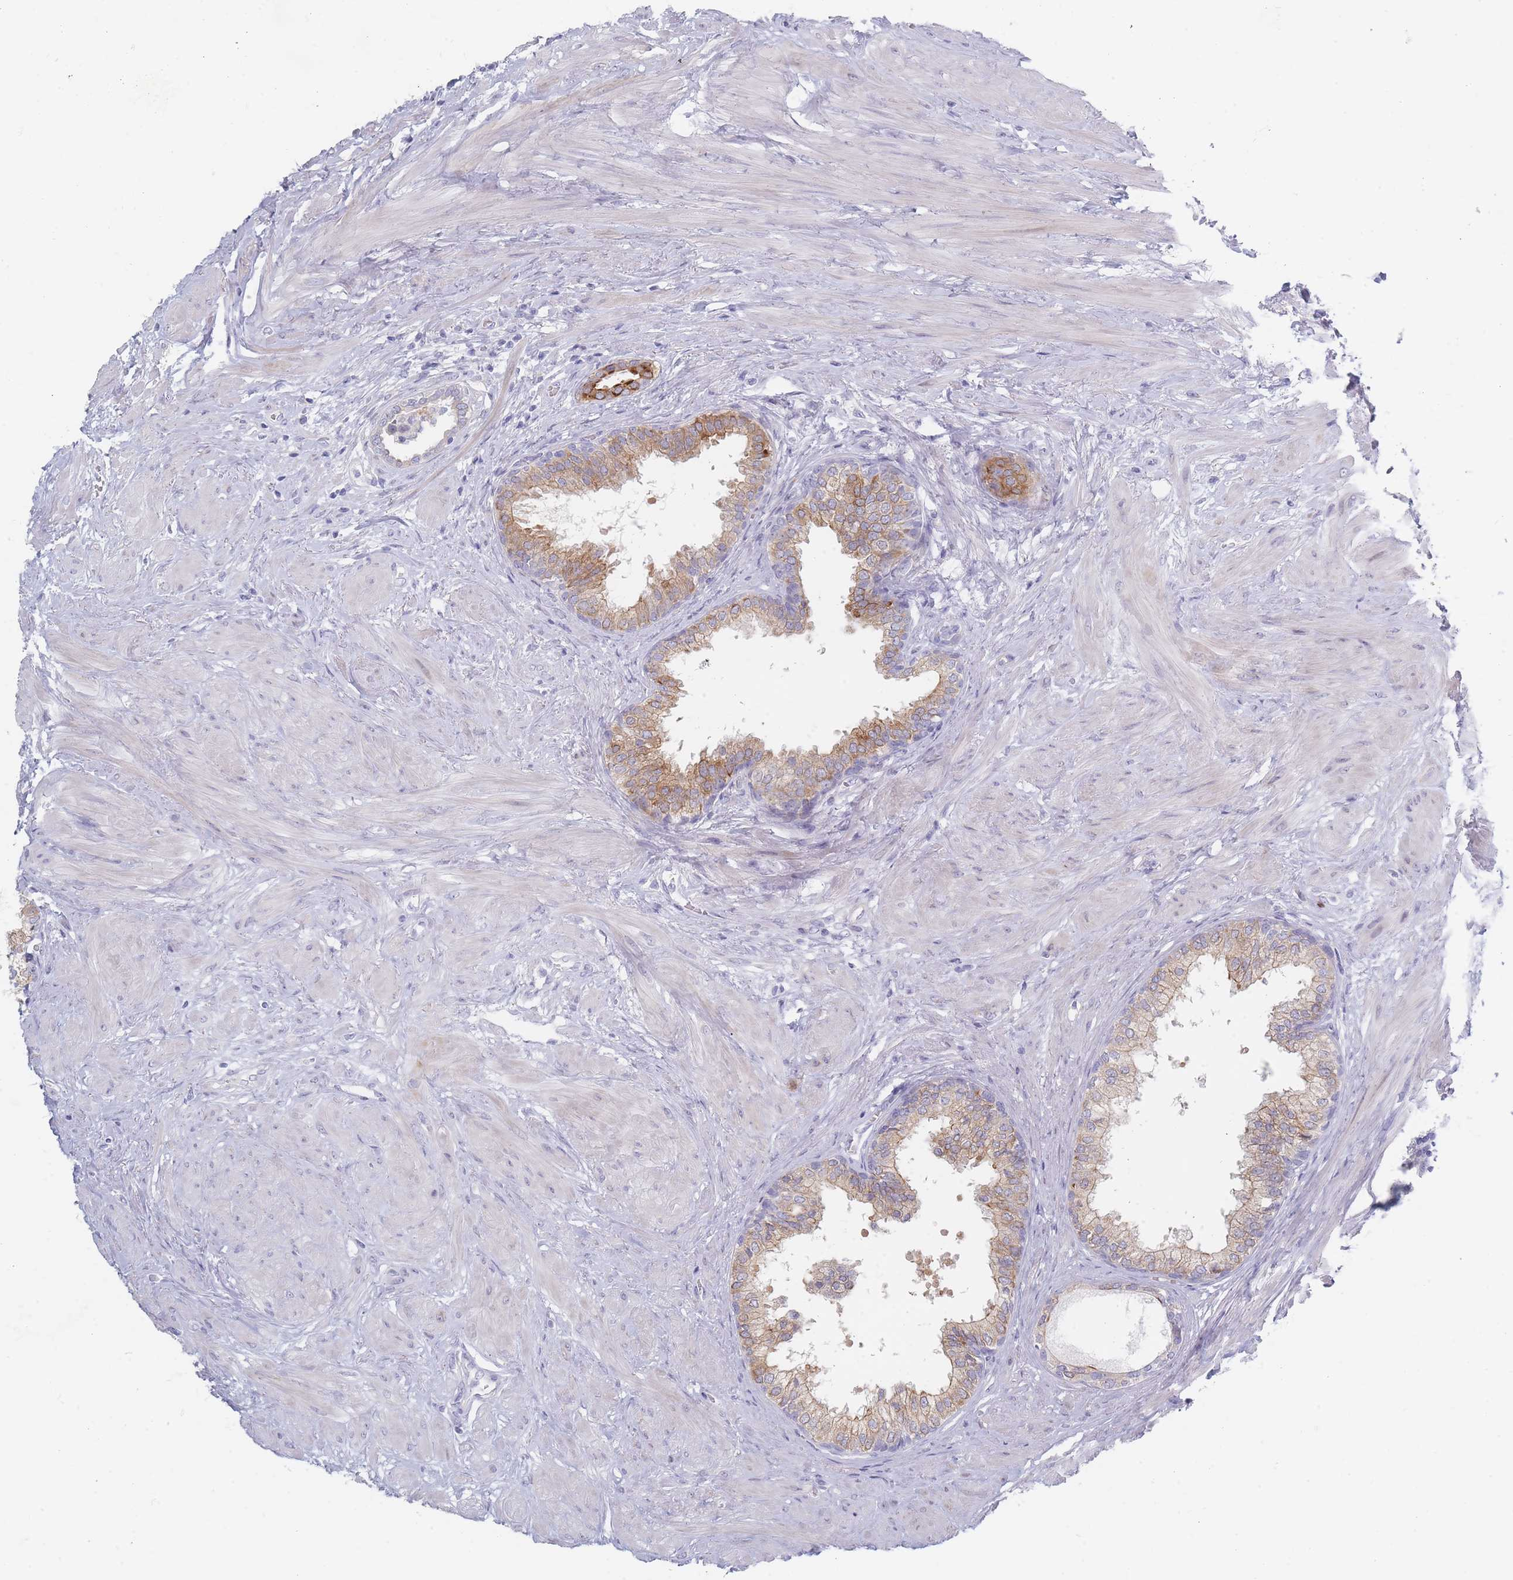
{"staining": {"intensity": "moderate", "quantity": "25%-75%", "location": "cytoplasmic/membranous"}, "tissue": "prostate", "cell_type": "Glandular cells", "image_type": "normal", "snomed": [{"axis": "morphology", "description": "Normal tissue, NOS"}, {"axis": "topography", "description": "Prostate"}], "caption": "An IHC micrograph of unremarkable tissue is shown. Protein staining in brown shows moderate cytoplasmic/membranous positivity in prostate within glandular cells. The staining was performed using DAB to visualize the protein expression in brown, while the nuclei were stained in blue with hematoxylin (Magnification: 20x).", "gene": "SPATS1", "patient": {"sex": "male", "age": 48}}